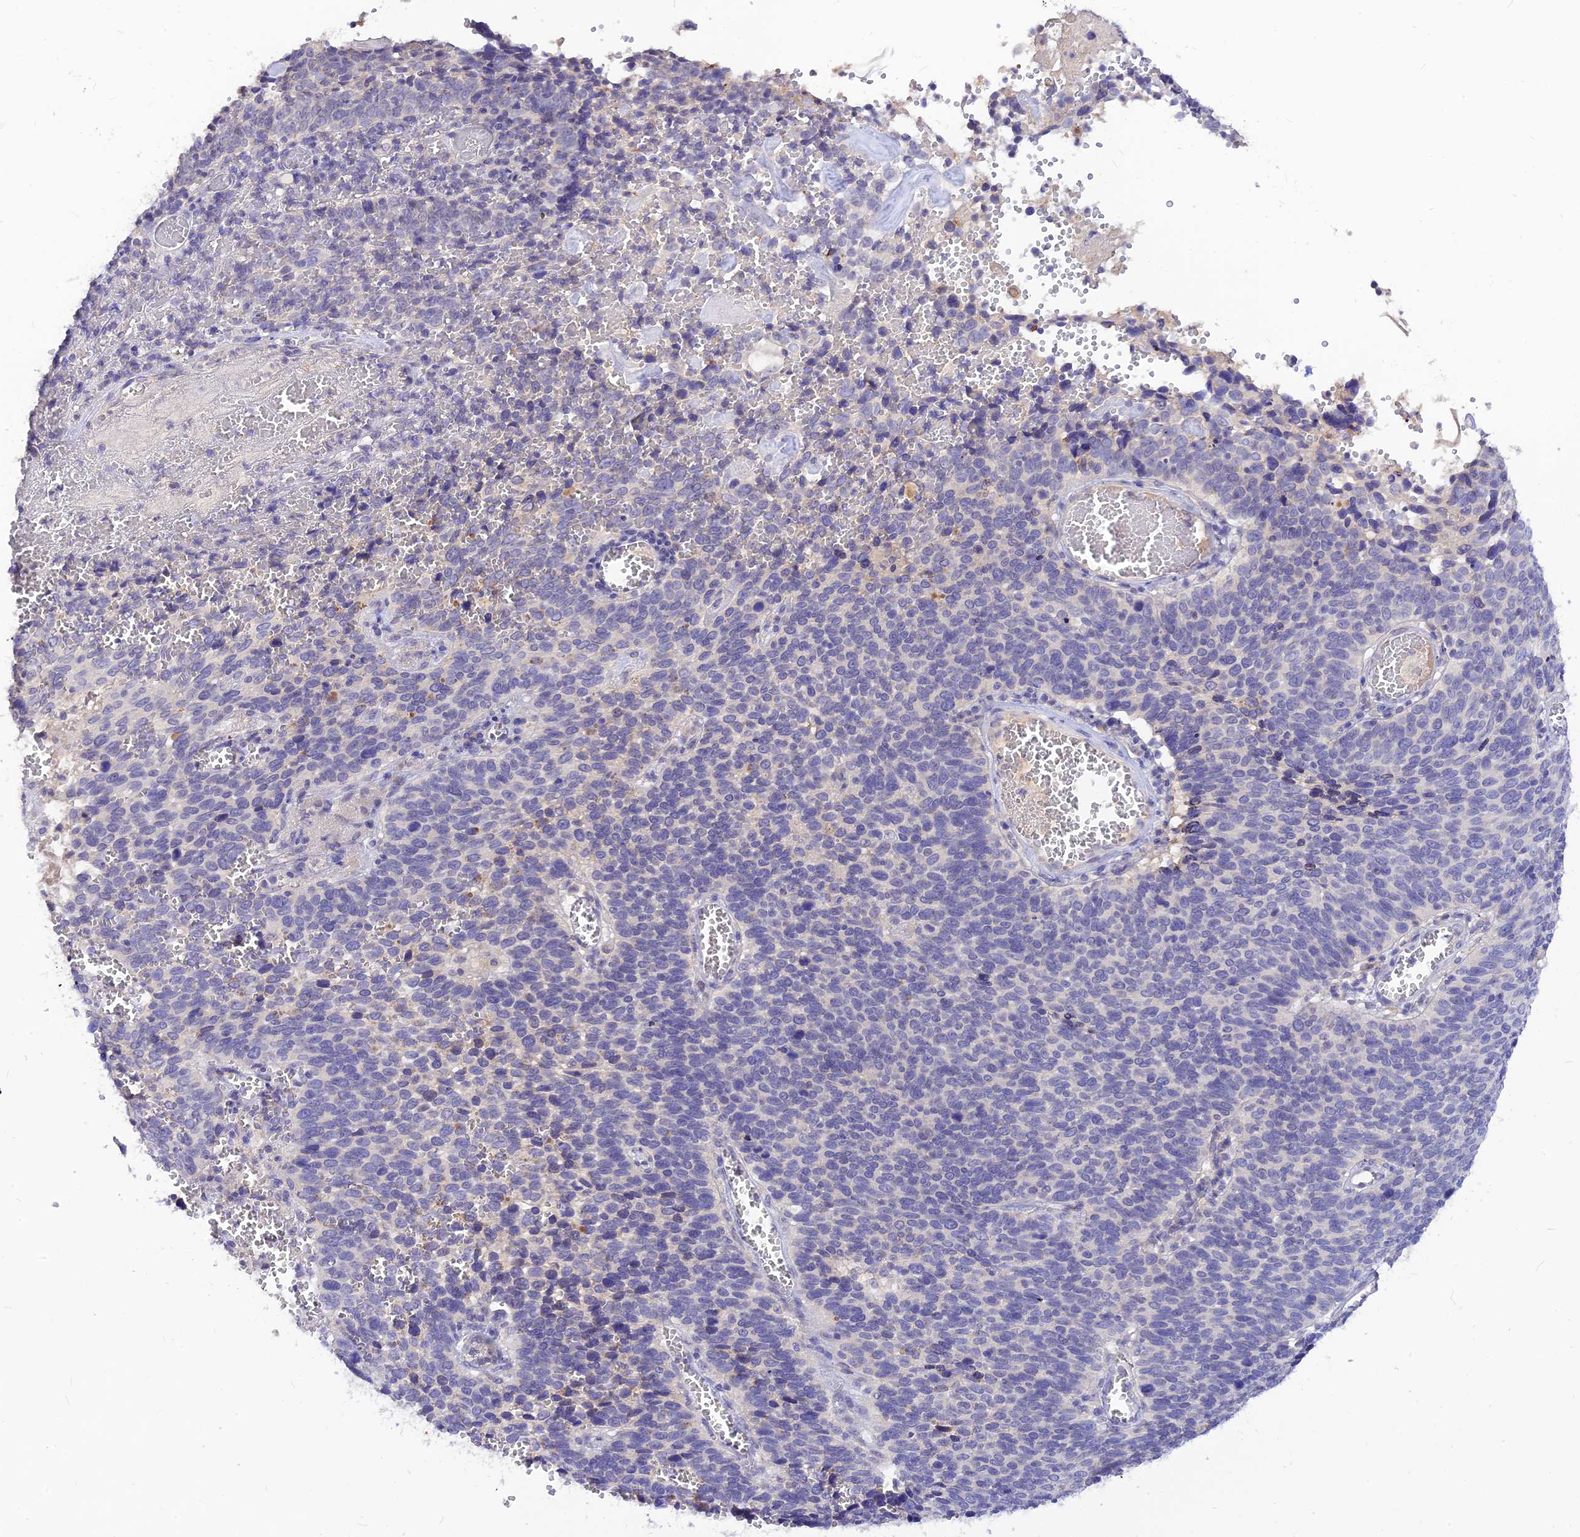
{"staining": {"intensity": "negative", "quantity": "none", "location": "none"}, "tissue": "cervical cancer", "cell_type": "Tumor cells", "image_type": "cancer", "snomed": [{"axis": "morphology", "description": "Squamous cell carcinoma, NOS"}, {"axis": "topography", "description": "Cervix"}], "caption": "This image is of cervical cancer (squamous cell carcinoma) stained with immunohistochemistry (IHC) to label a protein in brown with the nuclei are counter-stained blue. There is no positivity in tumor cells. The staining was performed using DAB (3,3'-diaminobenzidine) to visualize the protein expression in brown, while the nuclei were stained in blue with hematoxylin (Magnification: 20x).", "gene": "CZIB", "patient": {"sex": "female", "age": 39}}